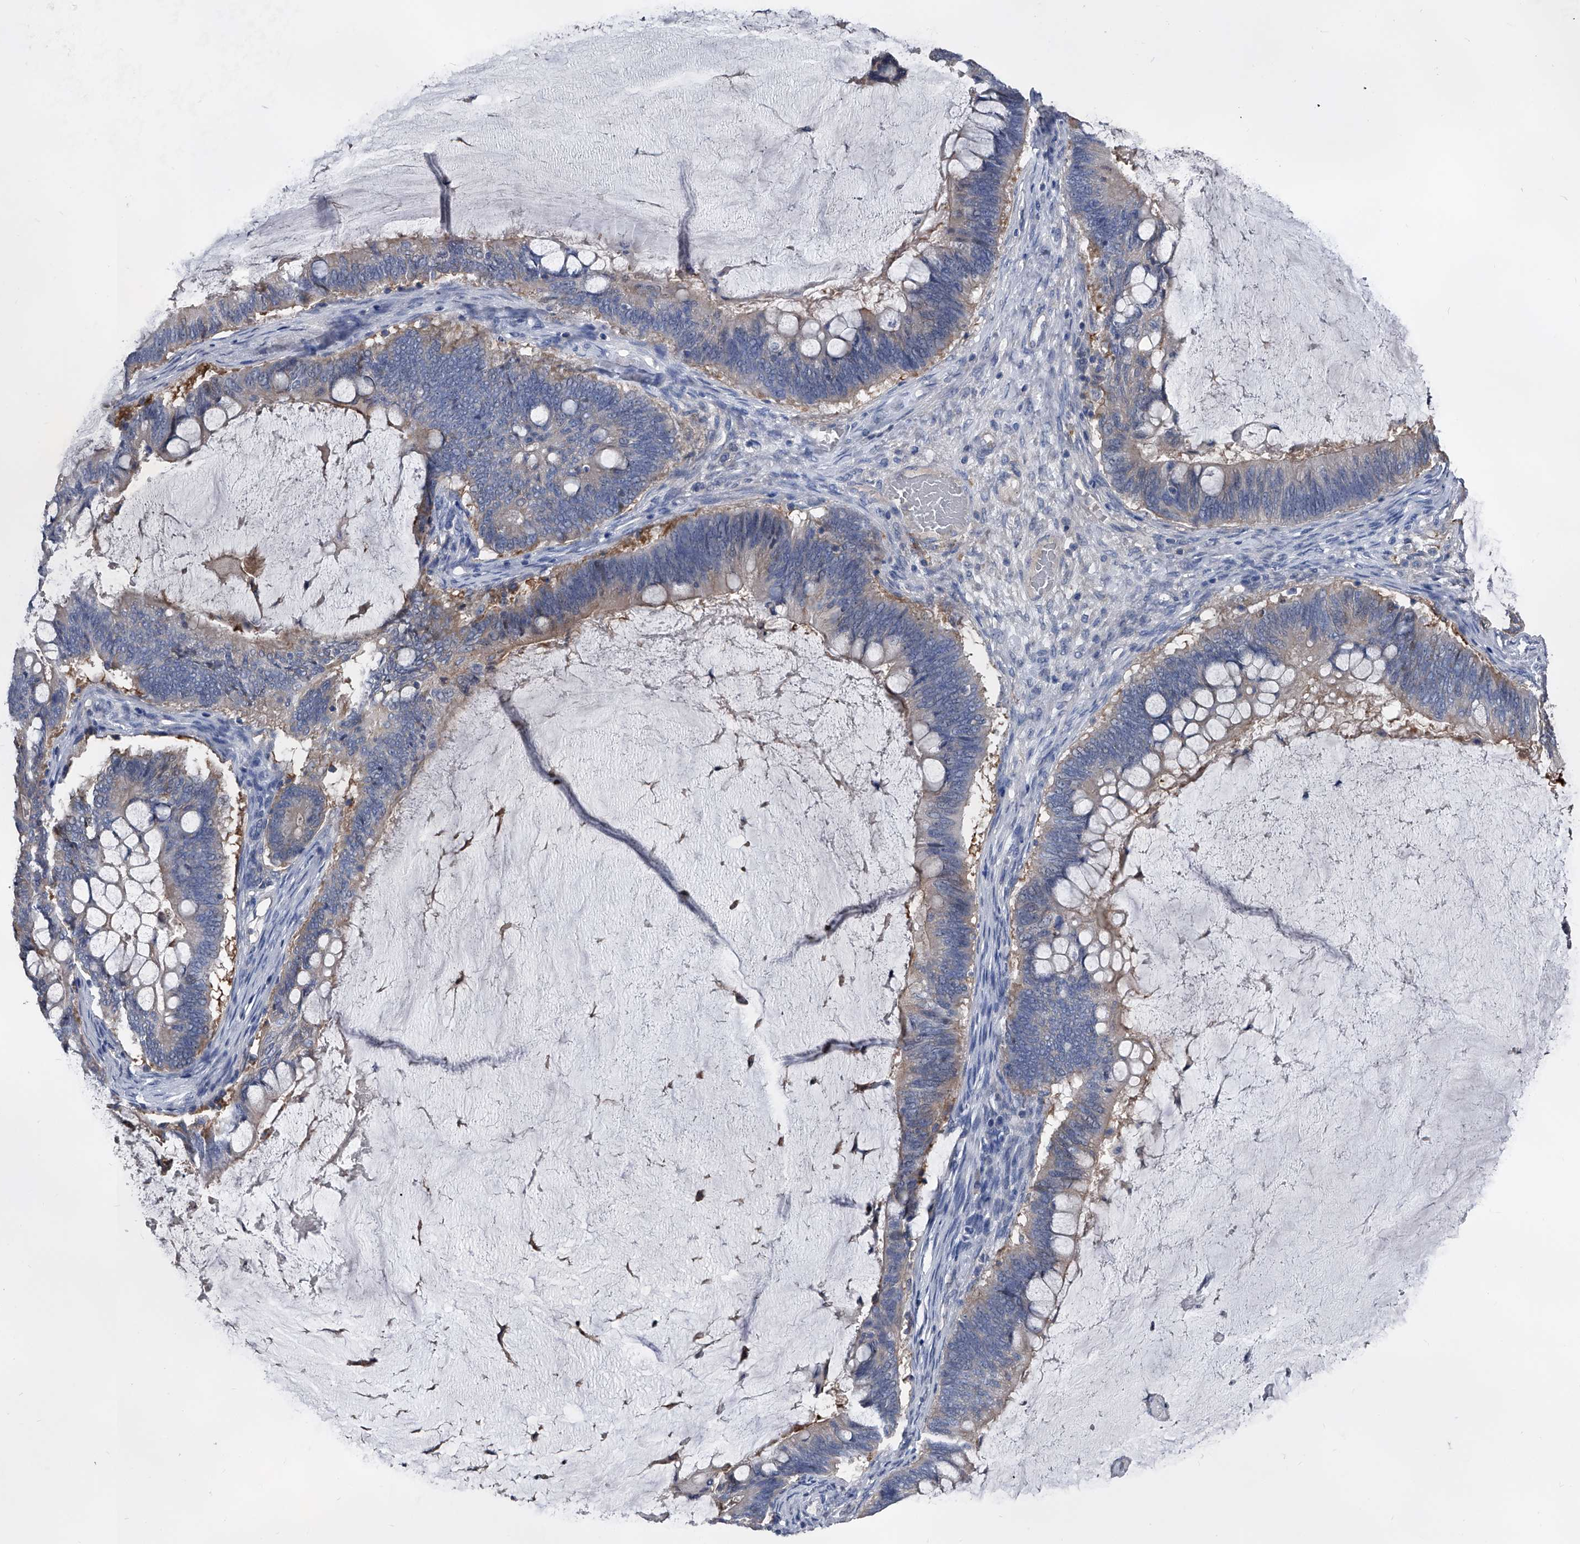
{"staining": {"intensity": "moderate", "quantity": "<25%", "location": "cytoplasmic/membranous"}, "tissue": "ovarian cancer", "cell_type": "Tumor cells", "image_type": "cancer", "snomed": [{"axis": "morphology", "description": "Cystadenocarcinoma, mucinous, NOS"}, {"axis": "topography", "description": "Ovary"}], "caption": "Immunohistochemical staining of ovarian mucinous cystadenocarcinoma exhibits moderate cytoplasmic/membranous protein positivity in about <25% of tumor cells.", "gene": "KIF13A", "patient": {"sex": "female", "age": 61}}